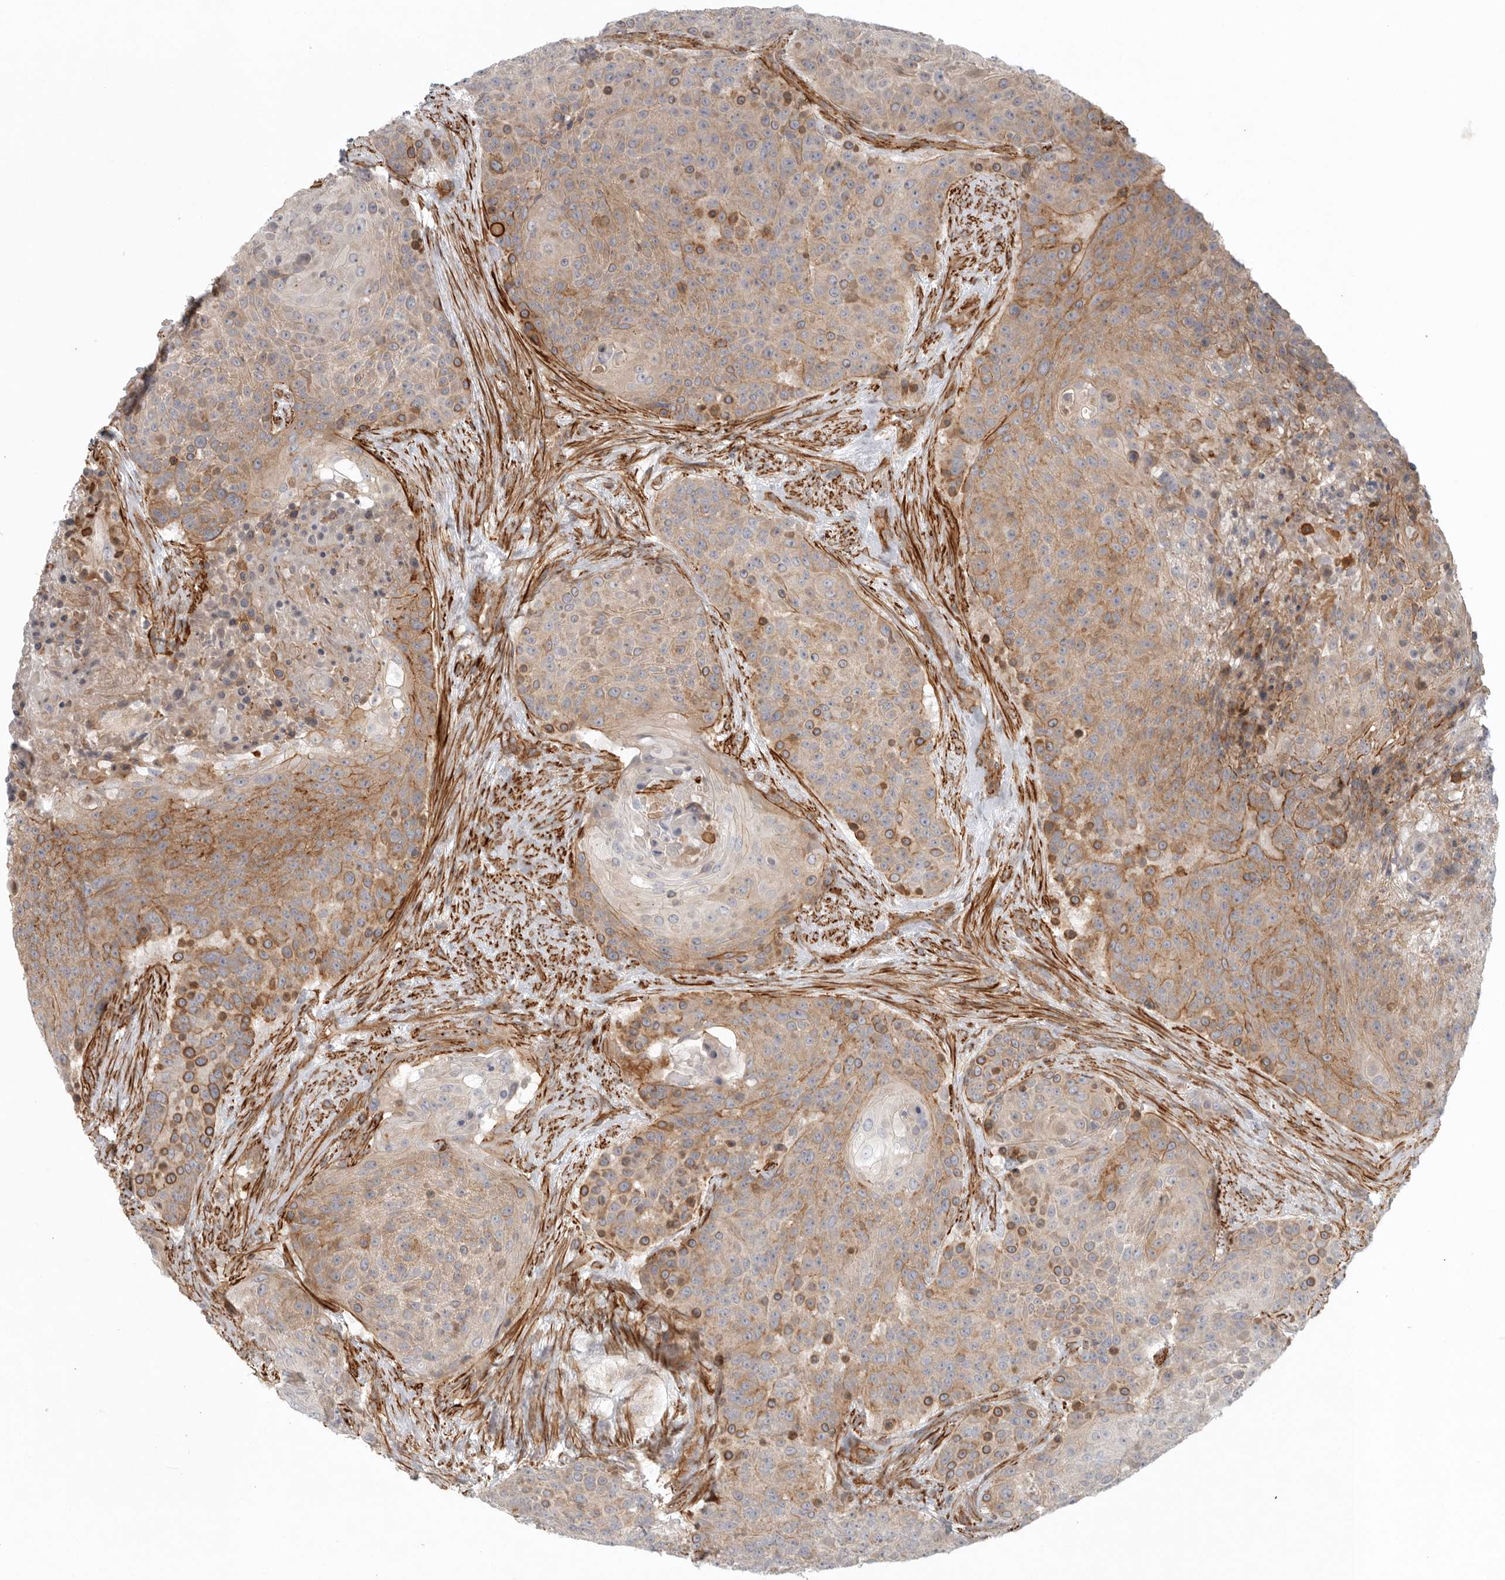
{"staining": {"intensity": "moderate", "quantity": ">75%", "location": "cytoplasmic/membranous"}, "tissue": "urothelial cancer", "cell_type": "Tumor cells", "image_type": "cancer", "snomed": [{"axis": "morphology", "description": "Urothelial carcinoma, High grade"}, {"axis": "topography", "description": "Urinary bladder"}], "caption": "Urothelial cancer was stained to show a protein in brown. There is medium levels of moderate cytoplasmic/membranous positivity in approximately >75% of tumor cells.", "gene": "LONRF1", "patient": {"sex": "female", "age": 63}}